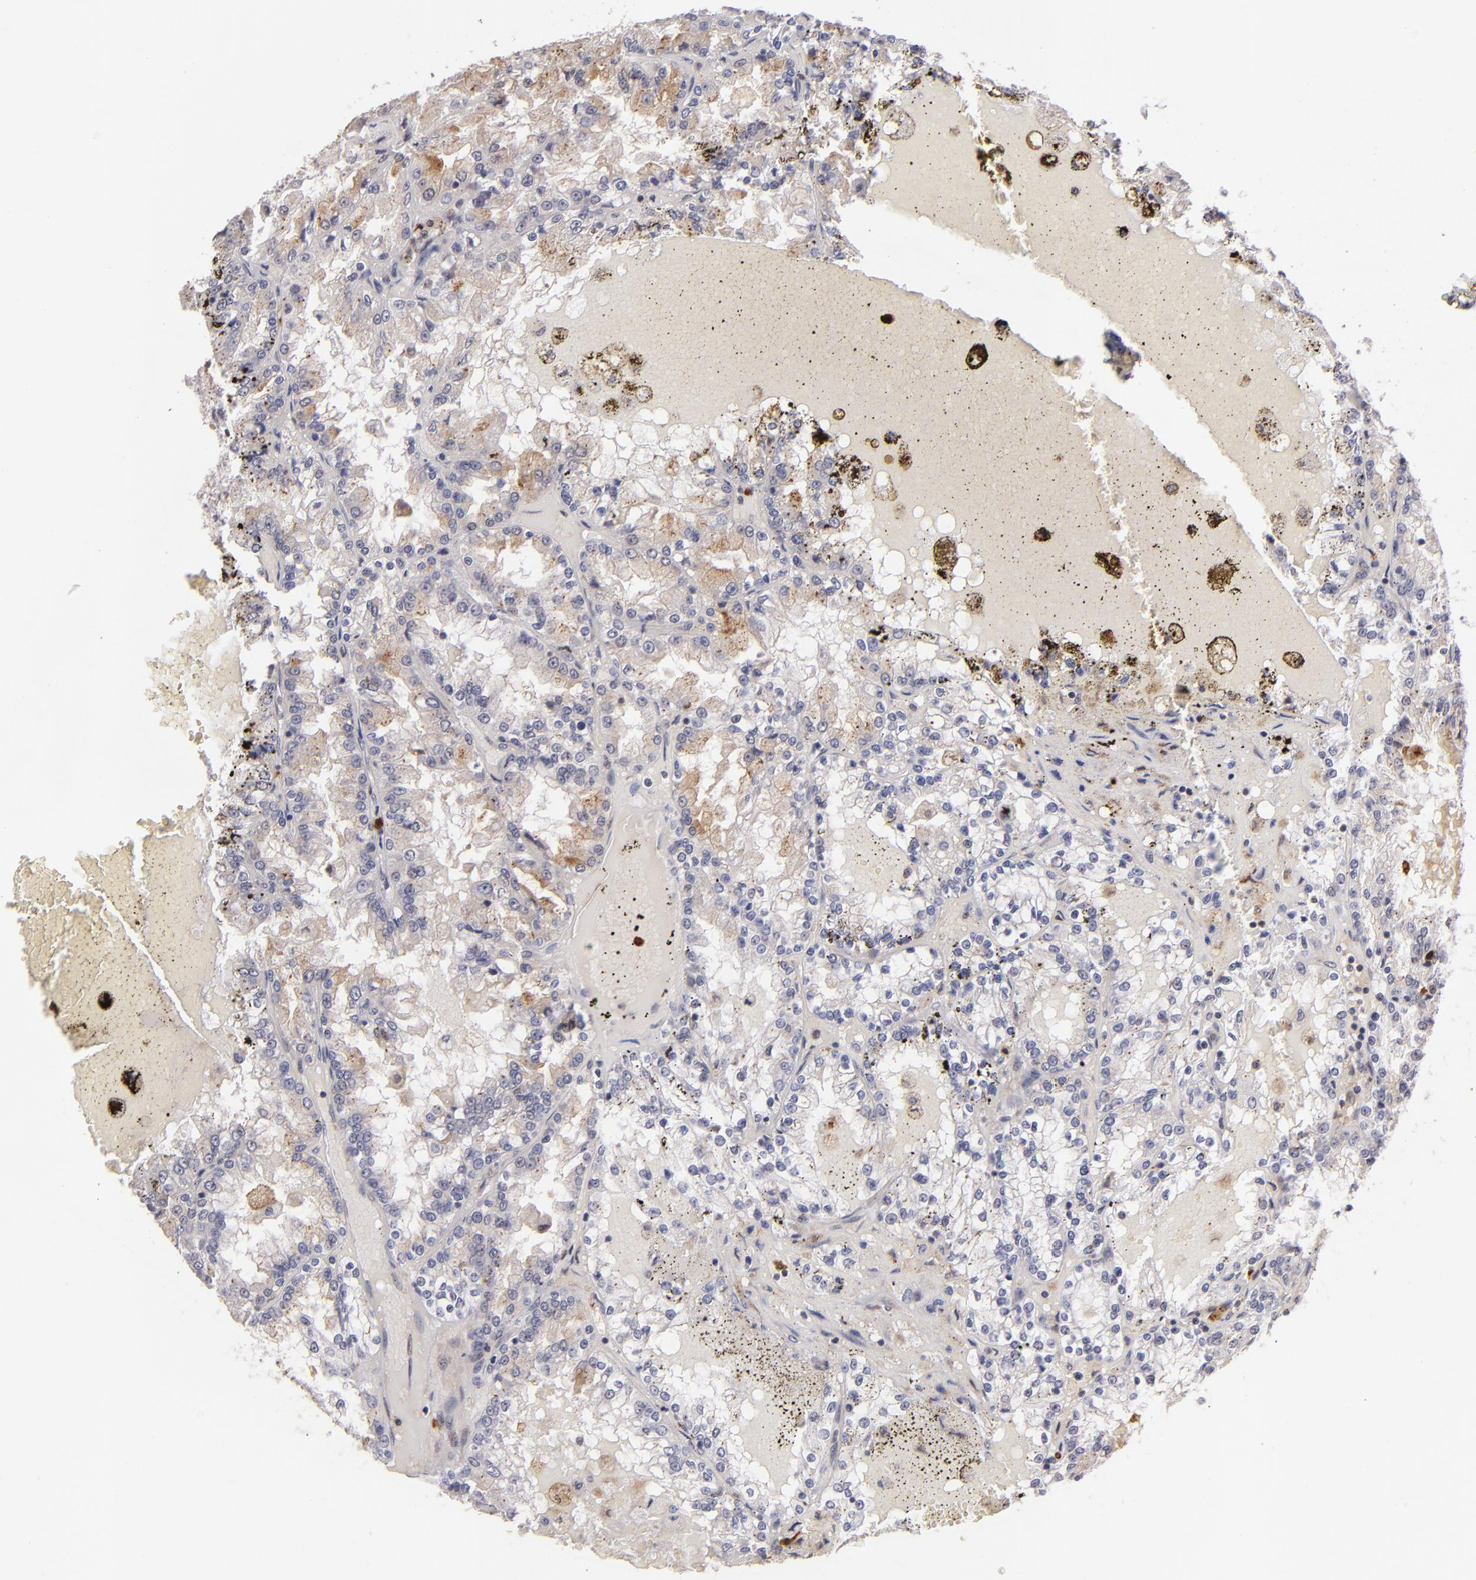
{"staining": {"intensity": "weak", "quantity": "<25%", "location": "cytoplasmic/membranous"}, "tissue": "renal cancer", "cell_type": "Tumor cells", "image_type": "cancer", "snomed": [{"axis": "morphology", "description": "Adenocarcinoma, NOS"}, {"axis": "topography", "description": "Kidney"}], "caption": "Human renal cancer stained for a protein using immunohistochemistry reveals no positivity in tumor cells.", "gene": "RXRG", "patient": {"sex": "female", "age": 56}}